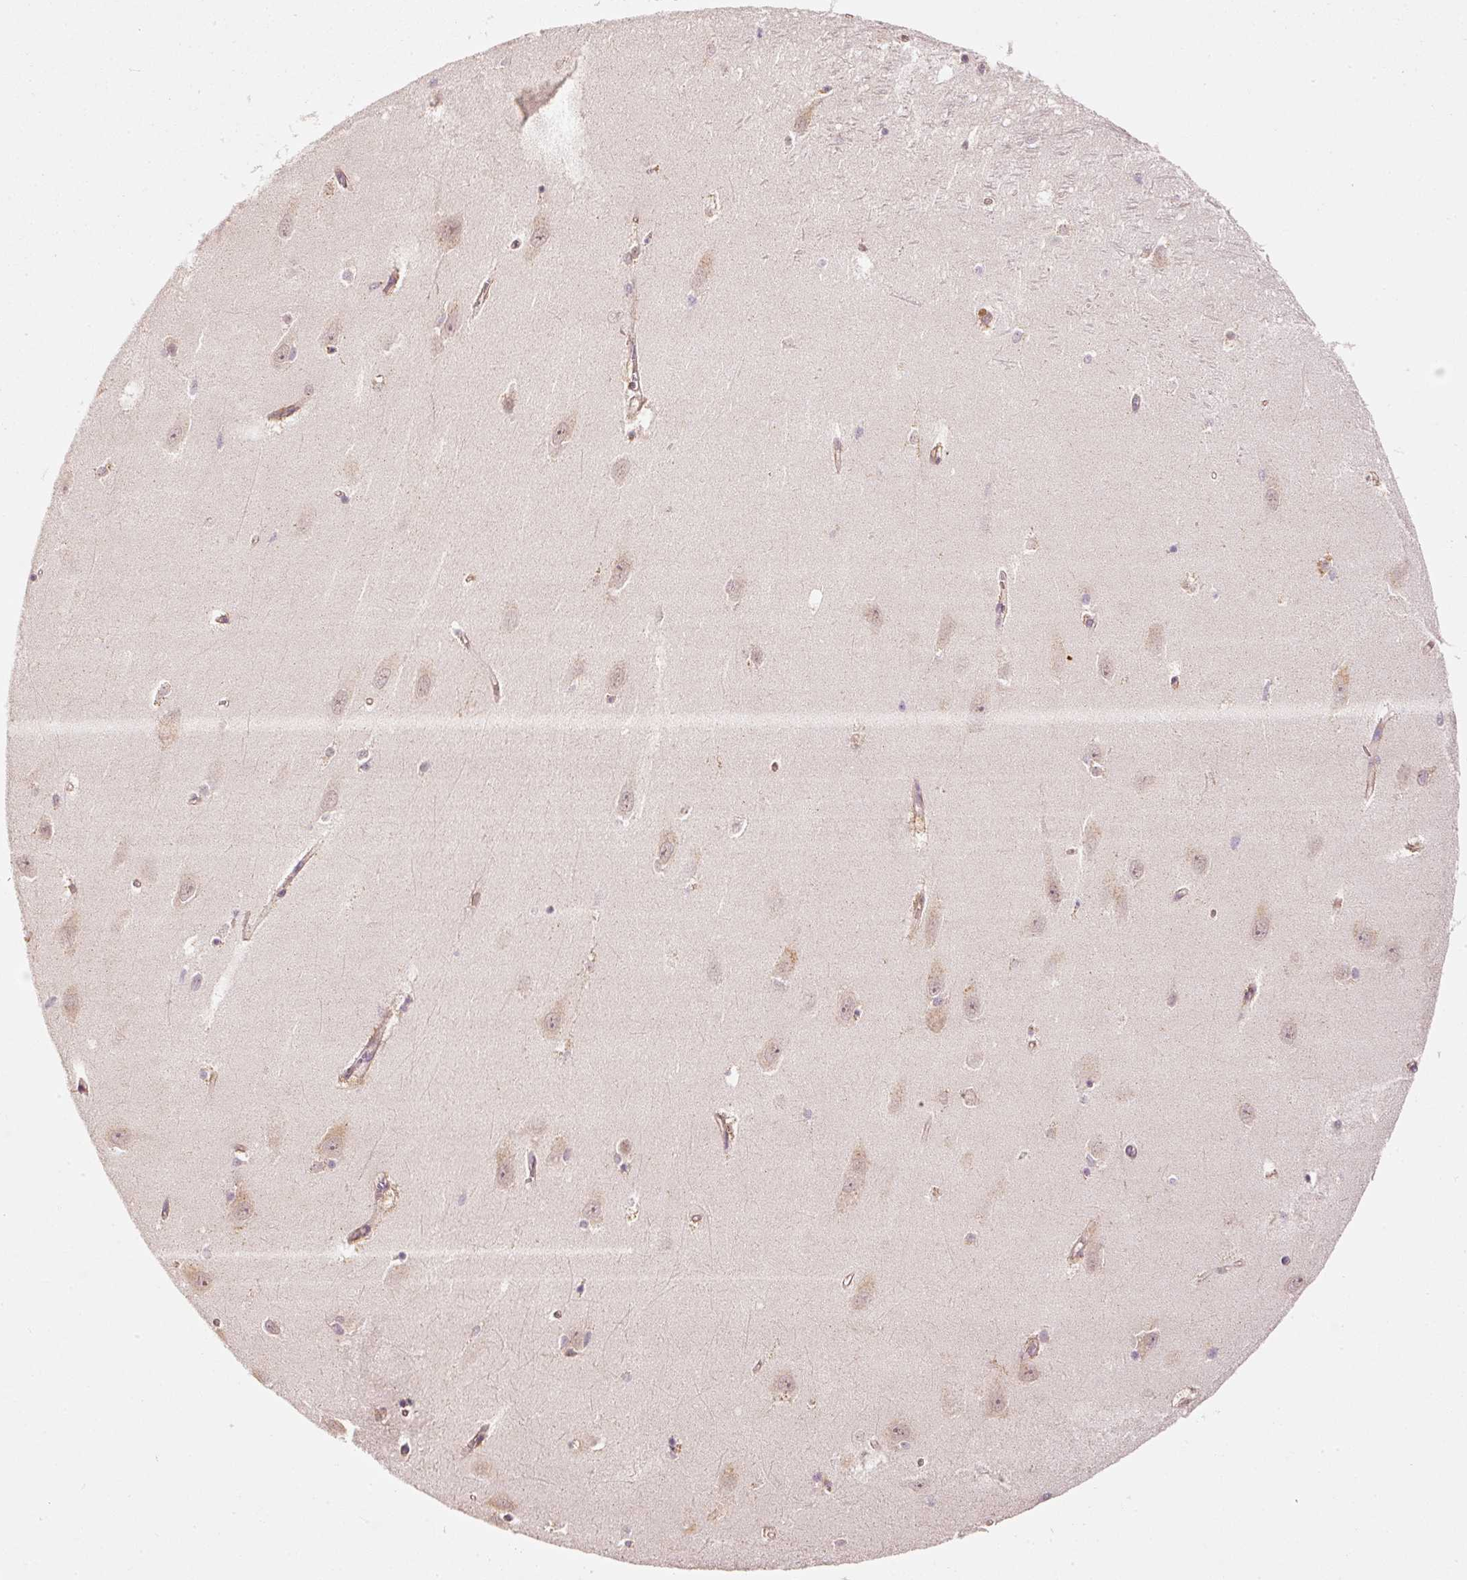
{"staining": {"intensity": "weak", "quantity": "25%-75%", "location": "cytoplasmic/membranous"}, "tissue": "hippocampus", "cell_type": "Glial cells", "image_type": "normal", "snomed": [{"axis": "morphology", "description": "Normal tissue, NOS"}, {"axis": "topography", "description": "Hippocampus"}], "caption": "Immunohistochemical staining of benign hippocampus exhibits weak cytoplasmic/membranous protein staining in approximately 25%-75% of glial cells.", "gene": "ARHGAP22", "patient": {"sex": "female", "age": 64}}